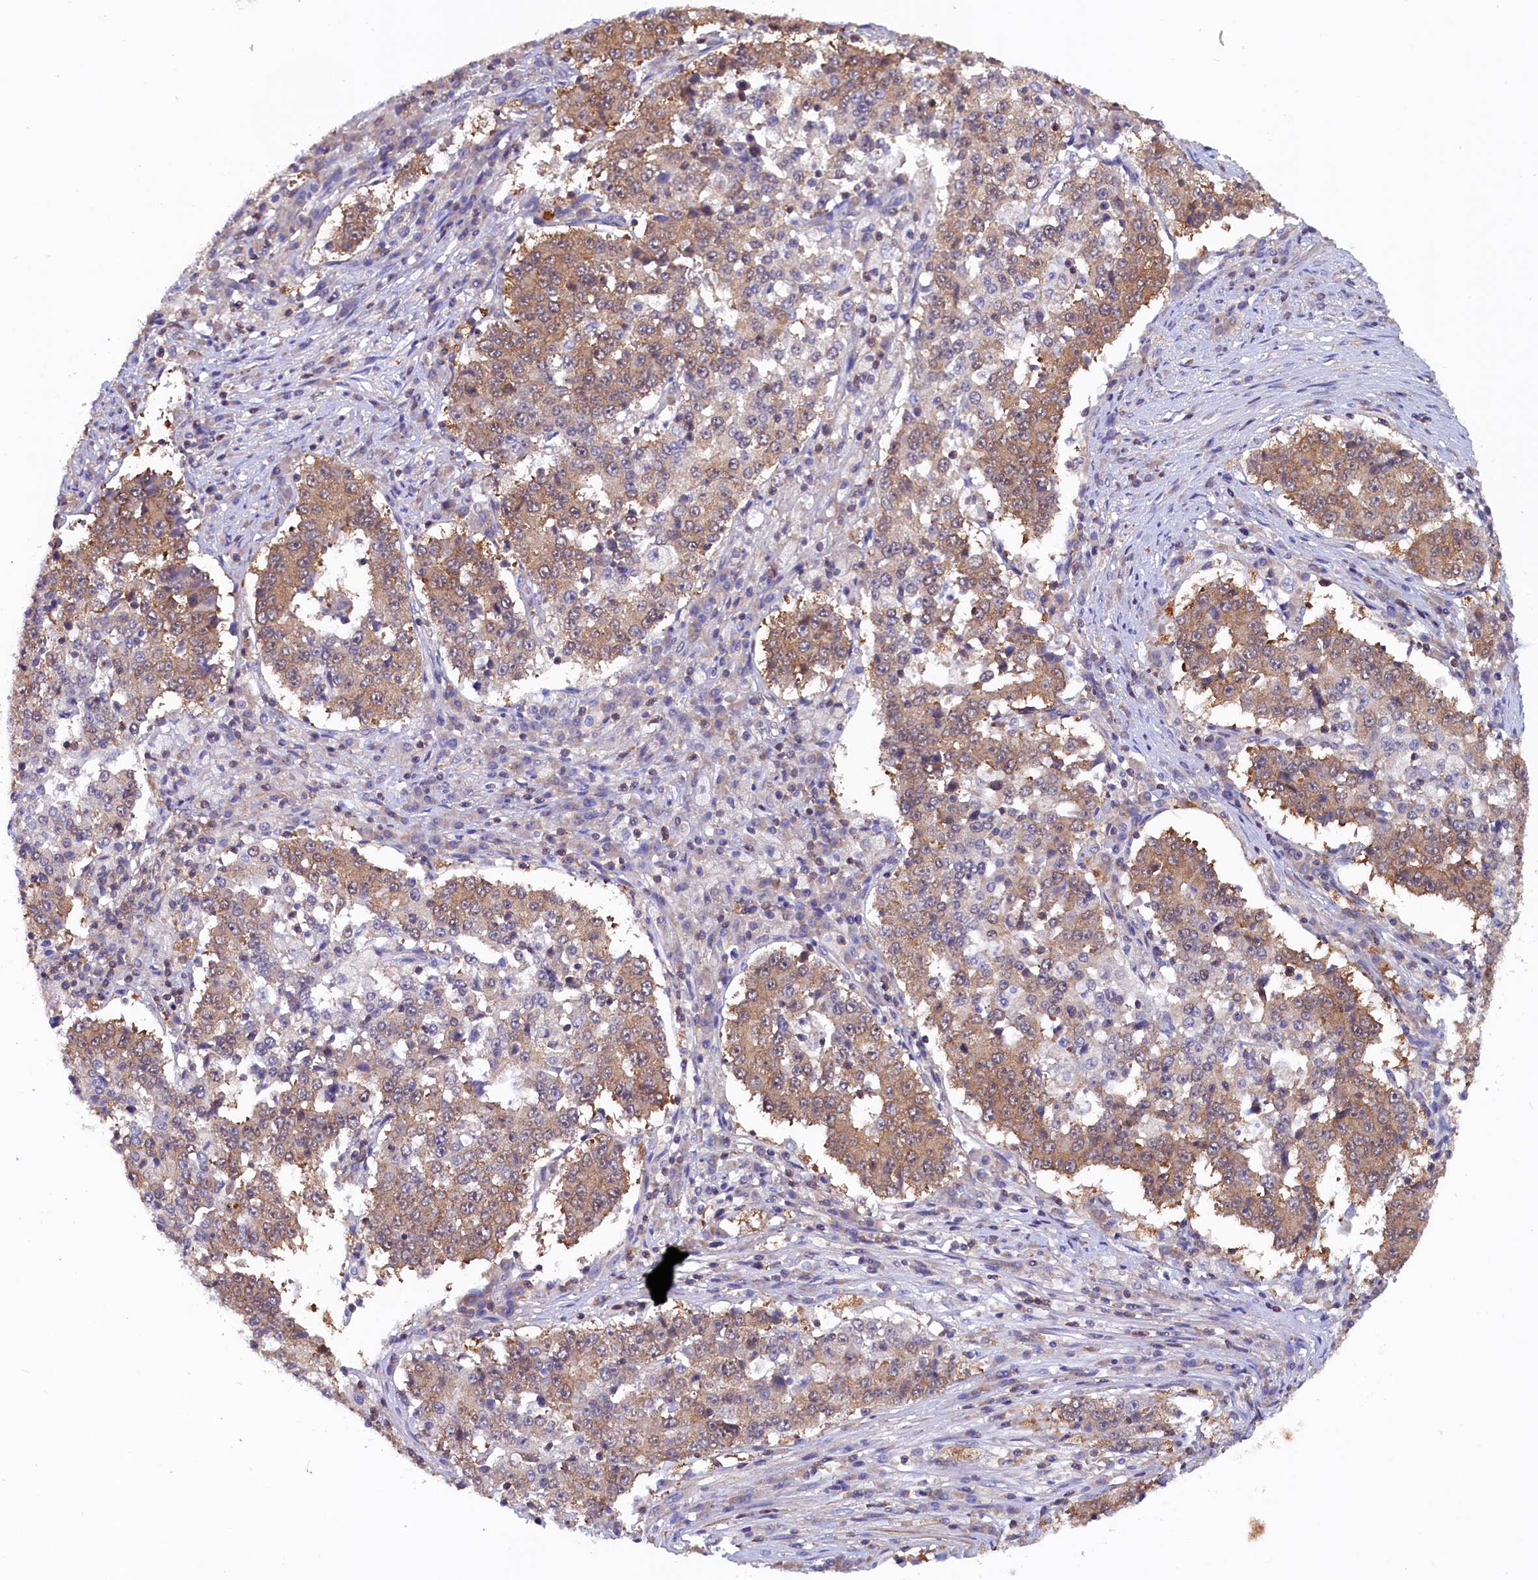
{"staining": {"intensity": "weak", "quantity": ">75%", "location": "cytoplasmic/membranous"}, "tissue": "stomach cancer", "cell_type": "Tumor cells", "image_type": "cancer", "snomed": [{"axis": "morphology", "description": "Adenocarcinoma, NOS"}, {"axis": "topography", "description": "Stomach"}], "caption": "Approximately >75% of tumor cells in human stomach cancer (adenocarcinoma) exhibit weak cytoplasmic/membranous protein staining as visualized by brown immunohistochemical staining.", "gene": "JPT2", "patient": {"sex": "male", "age": 59}}